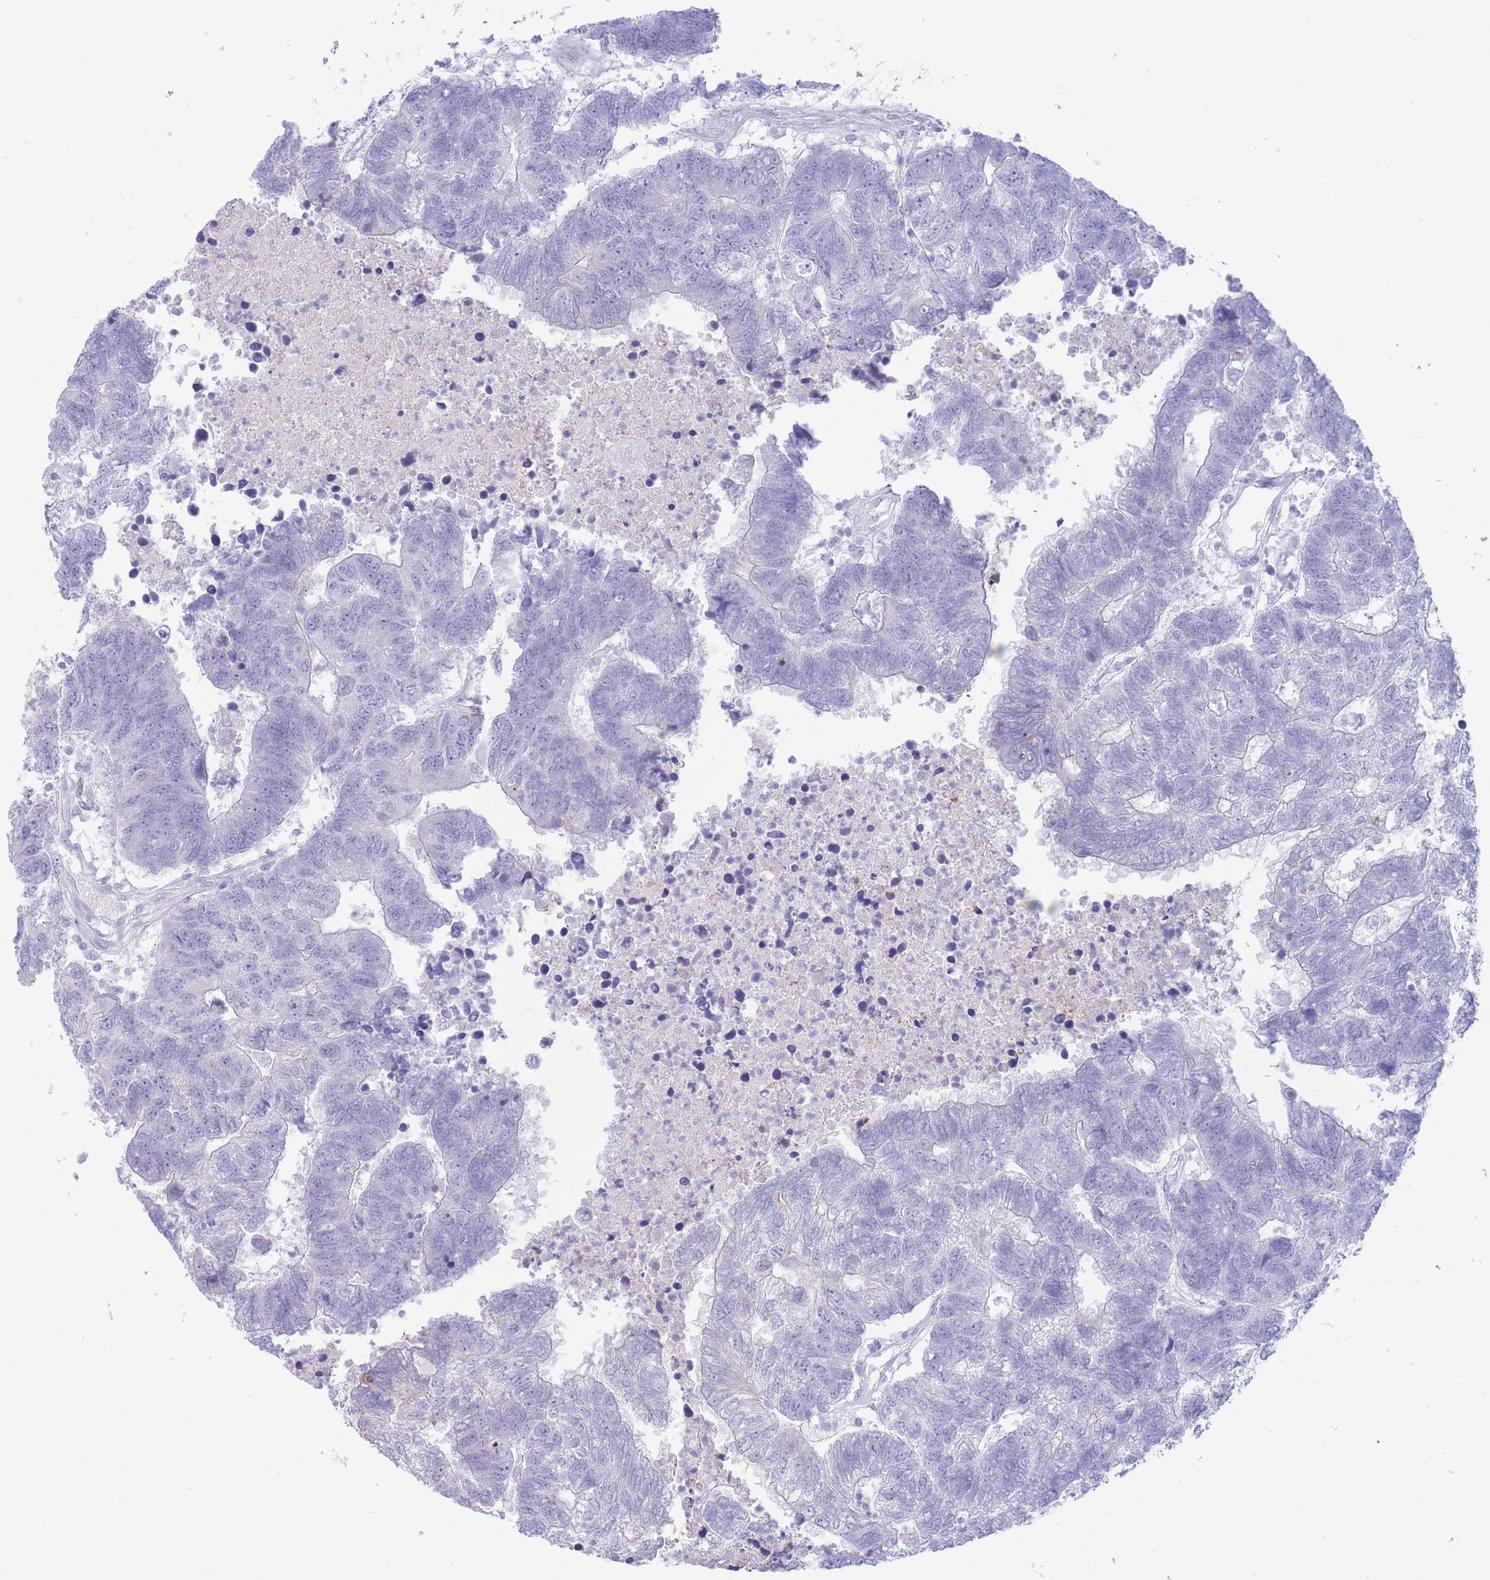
{"staining": {"intensity": "negative", "quantity": "none", "location": "none"}, "tissue": "colorectal cancer", "cell_type": "Tumor cells", "image_type": "cancer", "snomed": [{"axis": "morphology", "description": "Adenocarcinoma, NOS"}, {"axis": "topography", "description": "Colon"}], "caption": "Tumor cells show no significant positivity in colorectal cancer (adenocarcinoma).", "gene": "VWA8", "patient": {"sex": "female", "age": 48}}